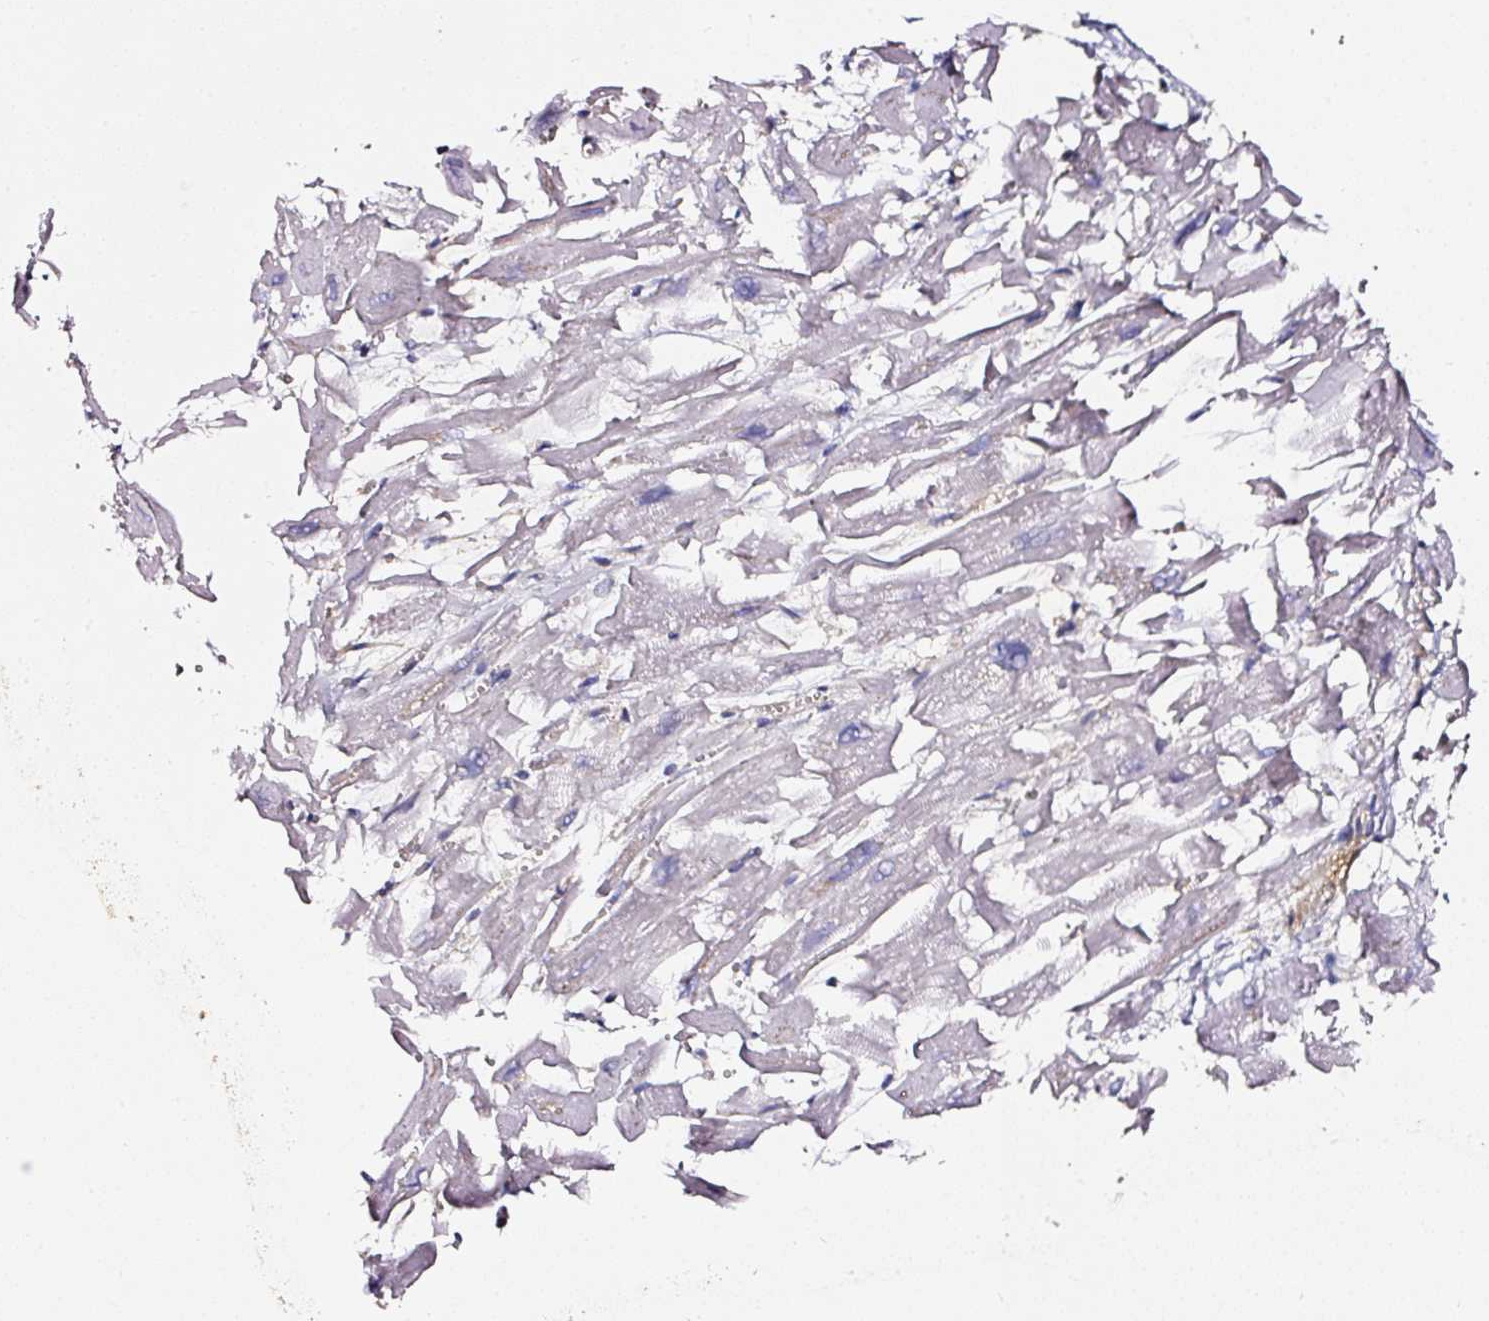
{"staining": {"intensity": "negative", "quantity": "none", "location": "none"}, "tissue": "heart muscle", "cell_type": "Cardiomyocytes", "image_type": "normal", "snomed": [{"axis": "morphology", "description": "Normal tissue, NOS"}, {"axis": "topography", "description": "Heart"}], "caption": "Immunohistochemistry micrograph of normal heart muscle stained for a protein (brown), which shows no staining in cardiomyocytes.", "gene": "CD47", "patient": {"sex": "female", "age": 64}}